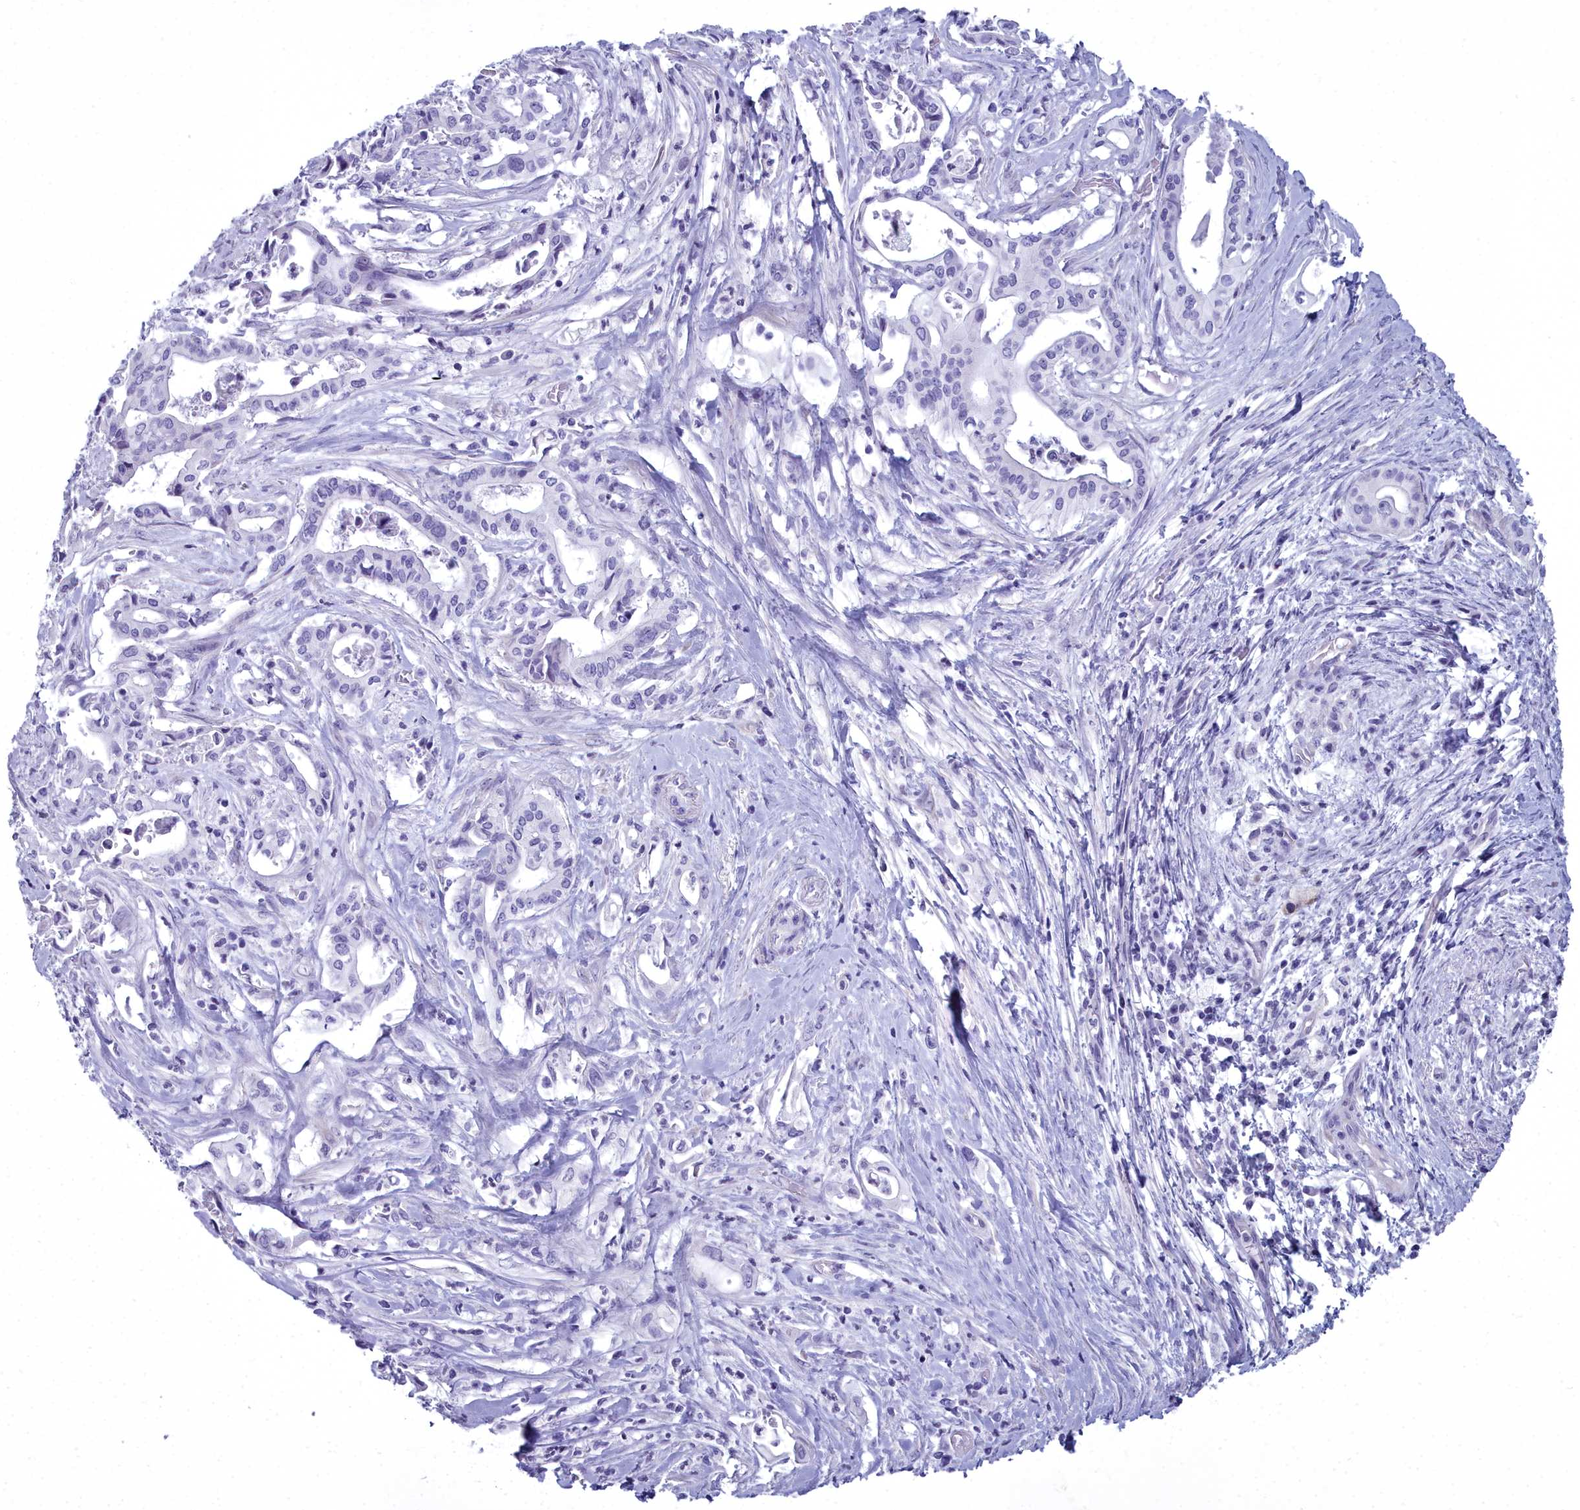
{"staining": {"intensity": "negative", "quantity": "none", "location": "none"}, "tissue": "pancreatic cancer", "cell_type": "Tumor cells", "image_type": "cancer", "snomed": [{"axis": "morphology", "description": "Adenocarcinoma, NOS"}, {"axis": "topography", "description": "Pancreas"}], "caption": "Immunohistochemistry of human adenocarcinoma (pancreatic) exhibits no expression in tumor cells. Nuclei are stained in blue.", "gene": "MAP6", "patient": {"sex": "female", "age": 77}}